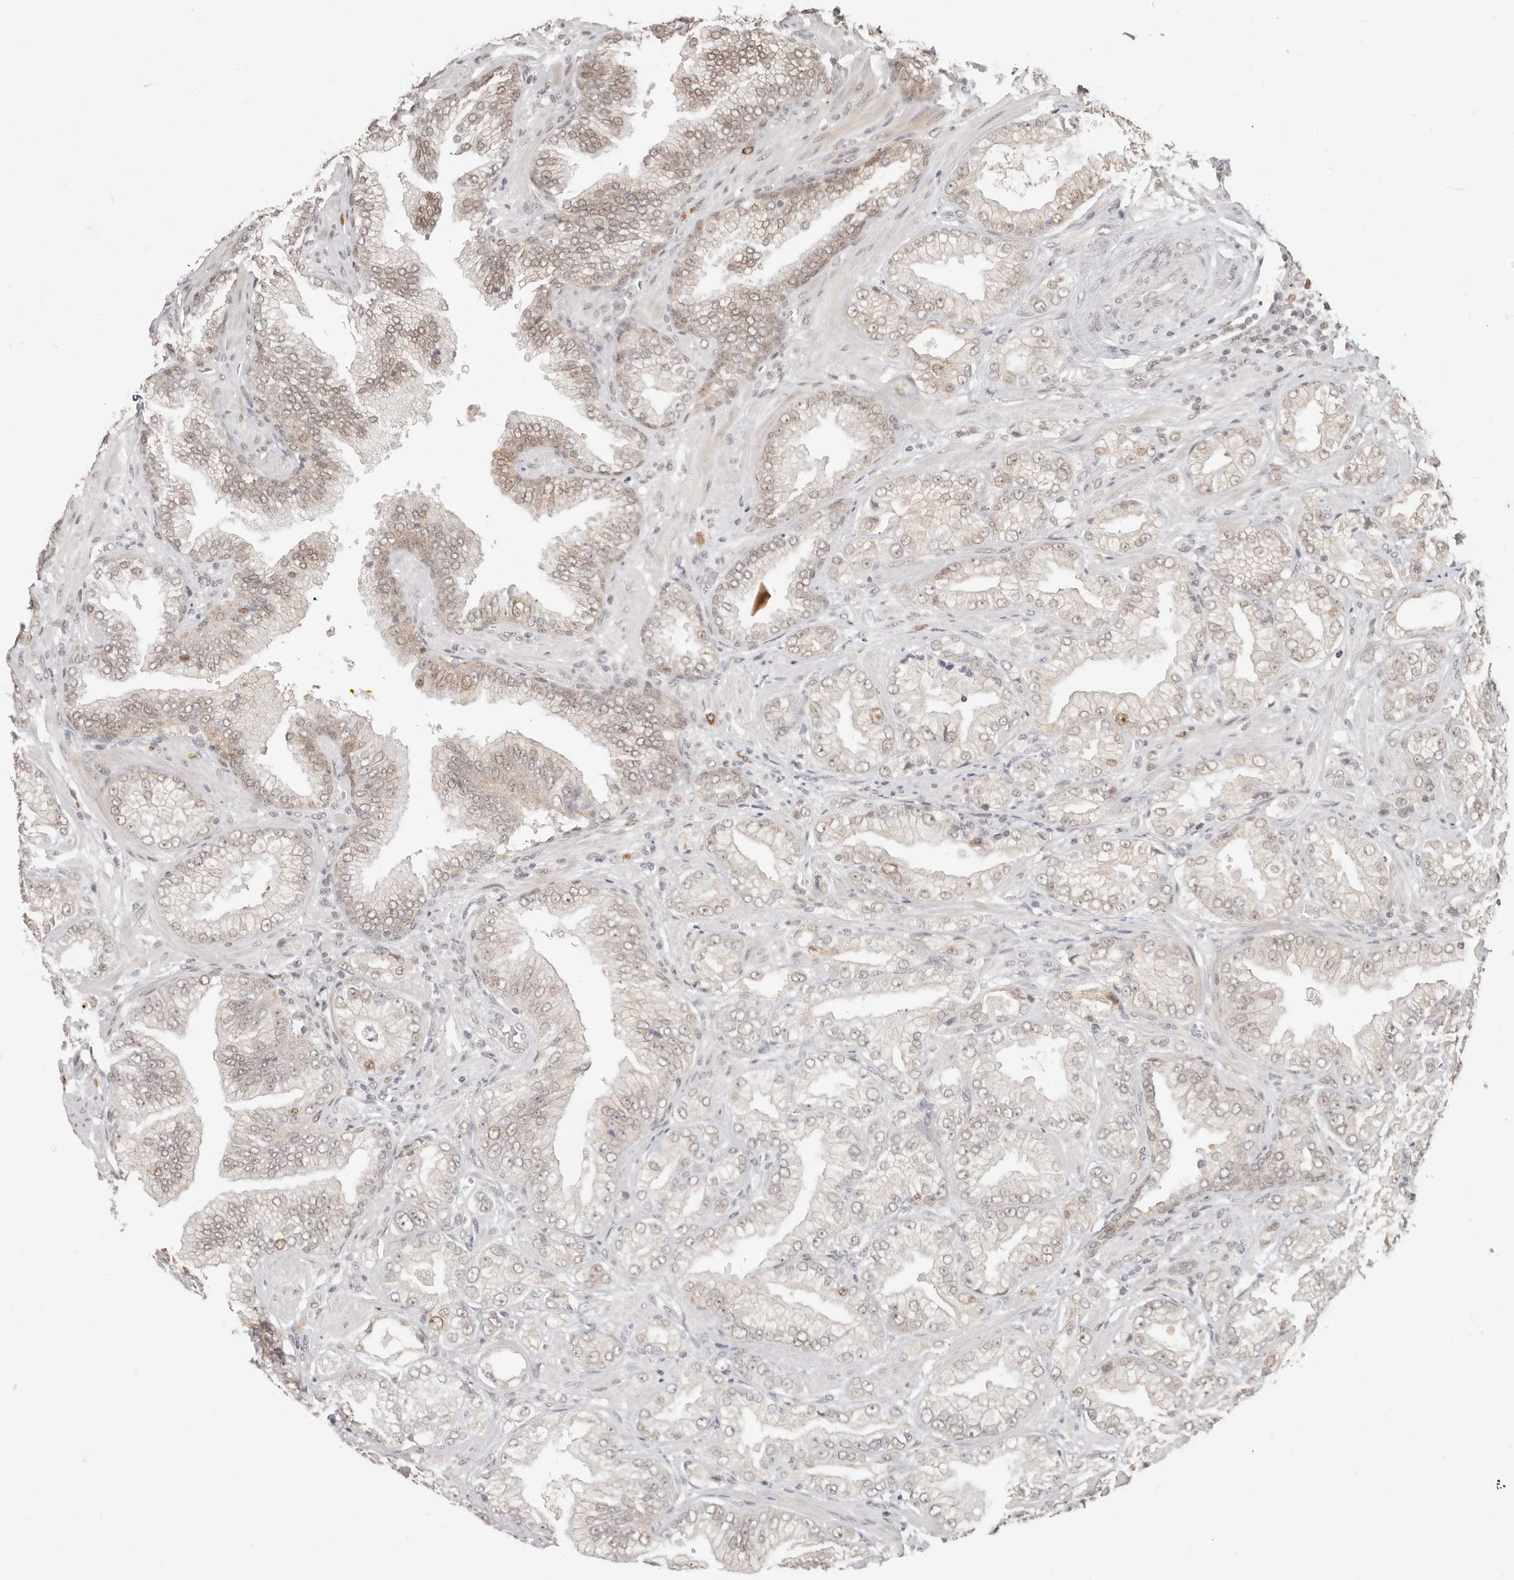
{"staining": {"intensity": "weak", "quantity": "<25%", "location": "cytoplasmic/membranous,nuclear"}, "tissue": "prostate cancer", "cell_type": "Tumor cells", "image_type": "cancer", "snomed": [{"axis": "morphology", "description": "Adenocarcinoma, Low grade"}, {"axis": "topography", "description": "Prostate"}], "caption": "Prostate cancer stained for a protein using immunohistochemistry reveals no positivity tumor cells.", "gene": "RFC2", "patient": {"sex": "male", "age": 62}}